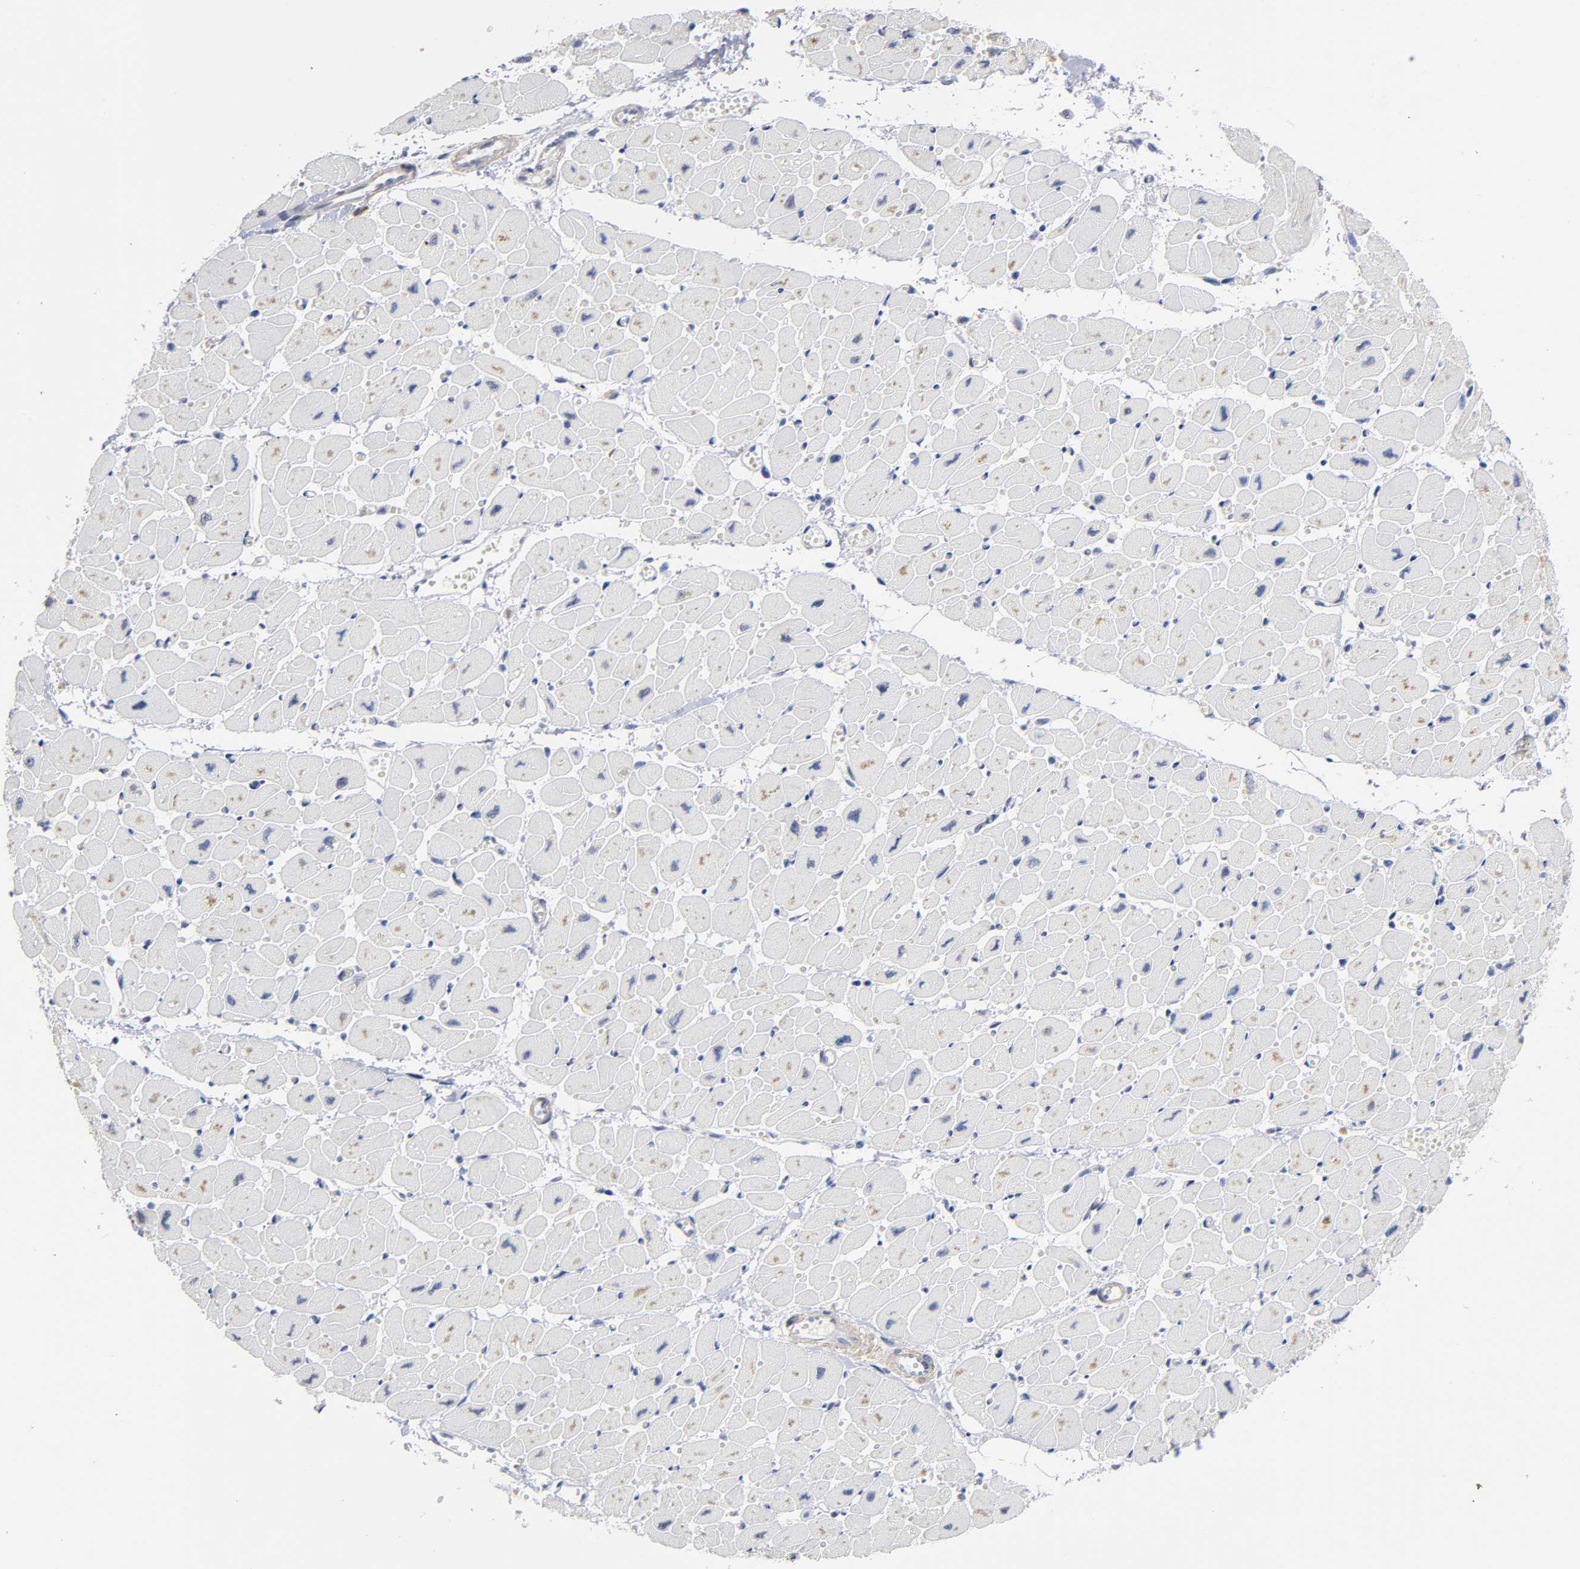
{"staining": {"intensity": "negative", "quantity": "none", "location": "none"}, "tissue": "heart muscle", "cell_type": "Cardiomyocytes", "image_type": "normal", "snomed": [{"axis": "morphology", "description": "Normal tissue, NOS"}, {"axis": "topography", "description": "Heart"}], "caption": "Histopathology image shows no significant protein positivity in cardiomyocytes of unremarkable heart muscle. (Immunohistochemistry, brightfield microscopy, high magnification).", "gene": "CRABP2", "patient": {"sex": "female", "age": 54}}